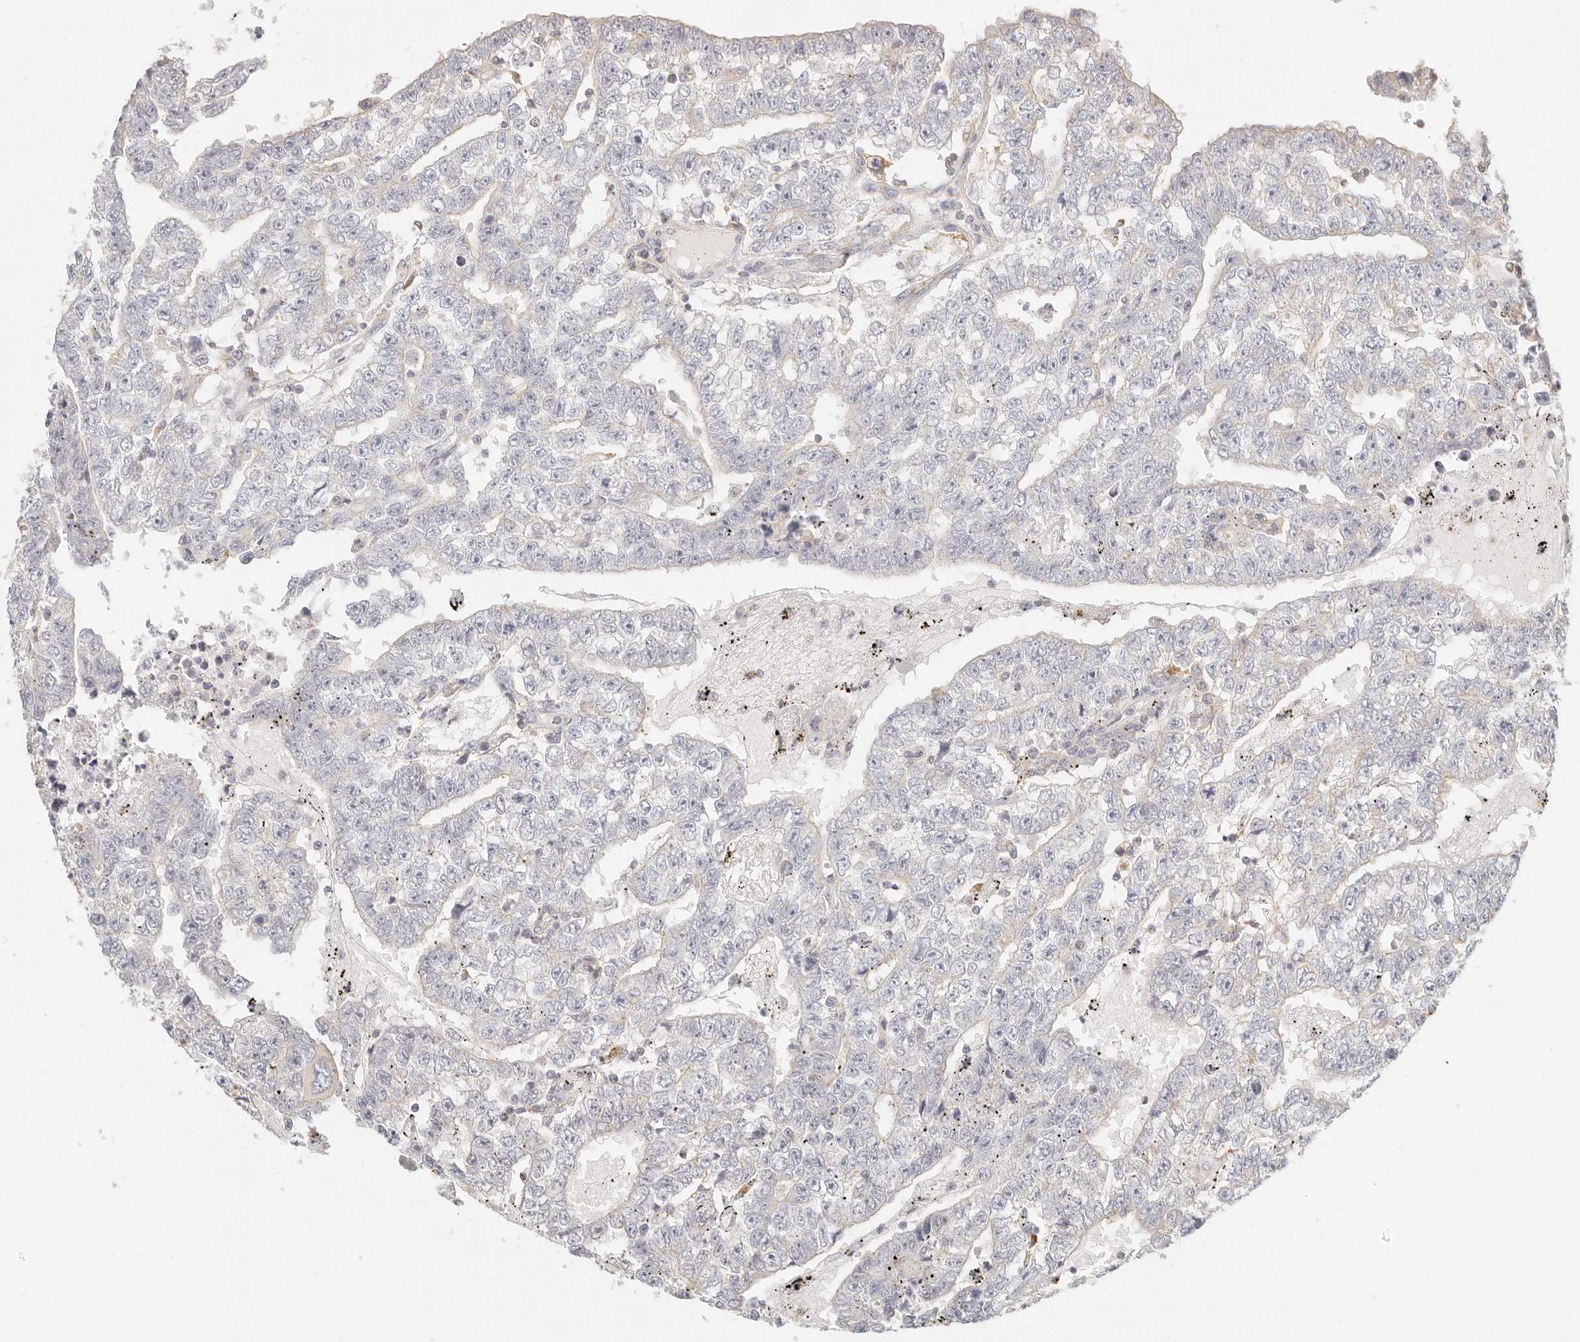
{"staining": {"intensity": "negative", "quantity": "none", "location": "none"}, "tissue": "testis cancer", "cell_type": "Tumor cells", "image_type": "cancer", "snomed": [{"axis": "morphology", "description": "Carcinoma, Embryonal, NOS"}, {"axis": "topography", "description": "Testis"}], "caption": "This is an immunohistochemistry histopathology image of testis embryonal carcinoma. There is no positivity in tumor cells.", "gene": "CNMD", "patient": {"sex": "male", "age": 25}}